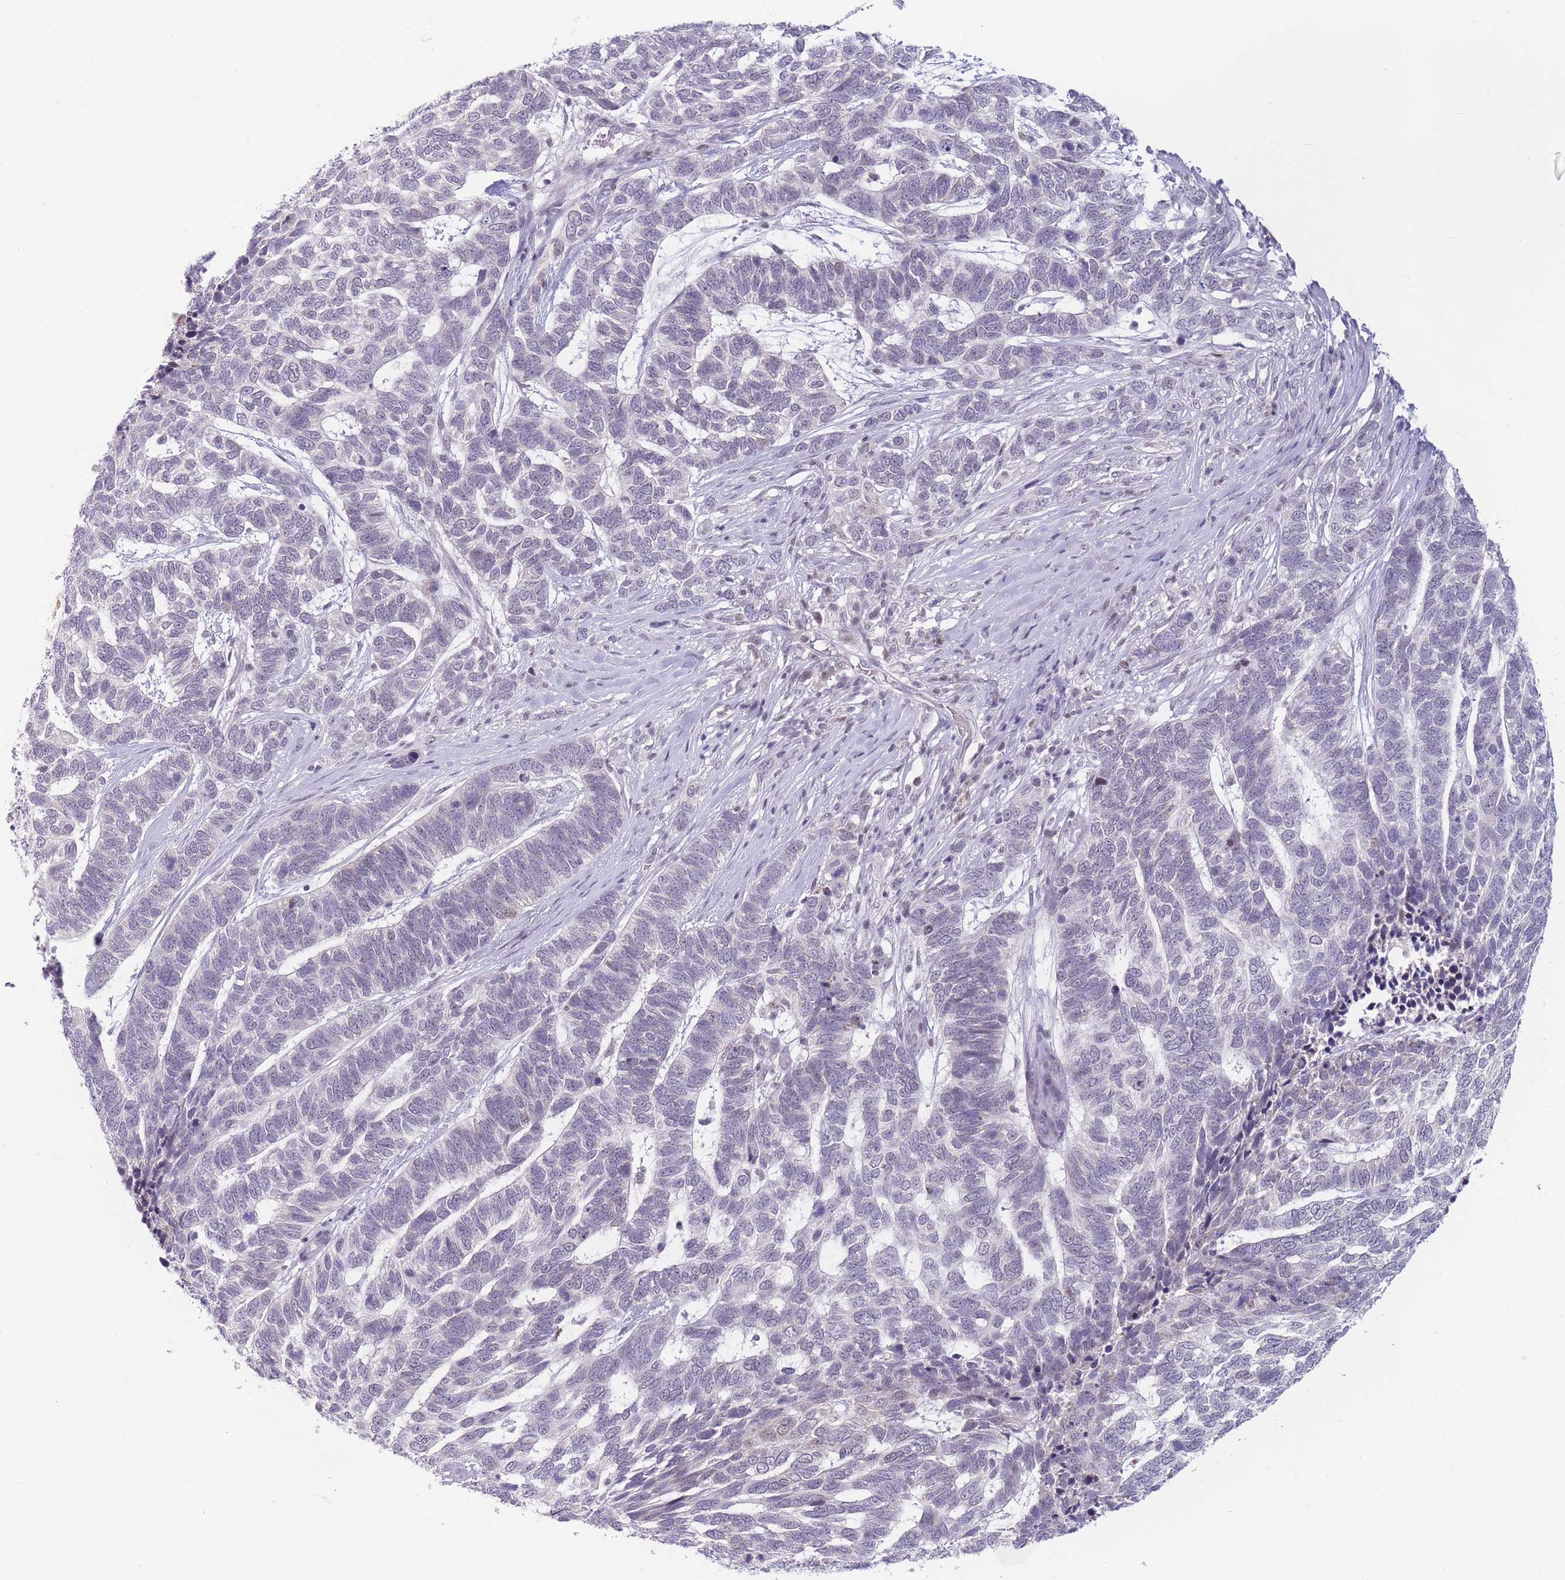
{"staining": {"intensity": "negative", "quantity": "none", "location": "none"}, "tissue": "skin cancer", "cell_type": "Tumor cells", "image_type": "cancer", "snomed": [{"axis": "morphology", "description": "Basal cell carcinoma"}, {"axis": "topography", "description": "Skin"}], "caption": "An immunohistochemistry photomicrograph of basal cell carcinoma (skin) is shown. There is no staining in tumor cells of basal cell carcinoma (skin). Brightfield microscopy of immunohistochemistry stained with DAB (brown) and hematoxylin (blue), captured at high magnification.", "gene": "ARID3B", "patient": {"sex": "female", "age": 65}}